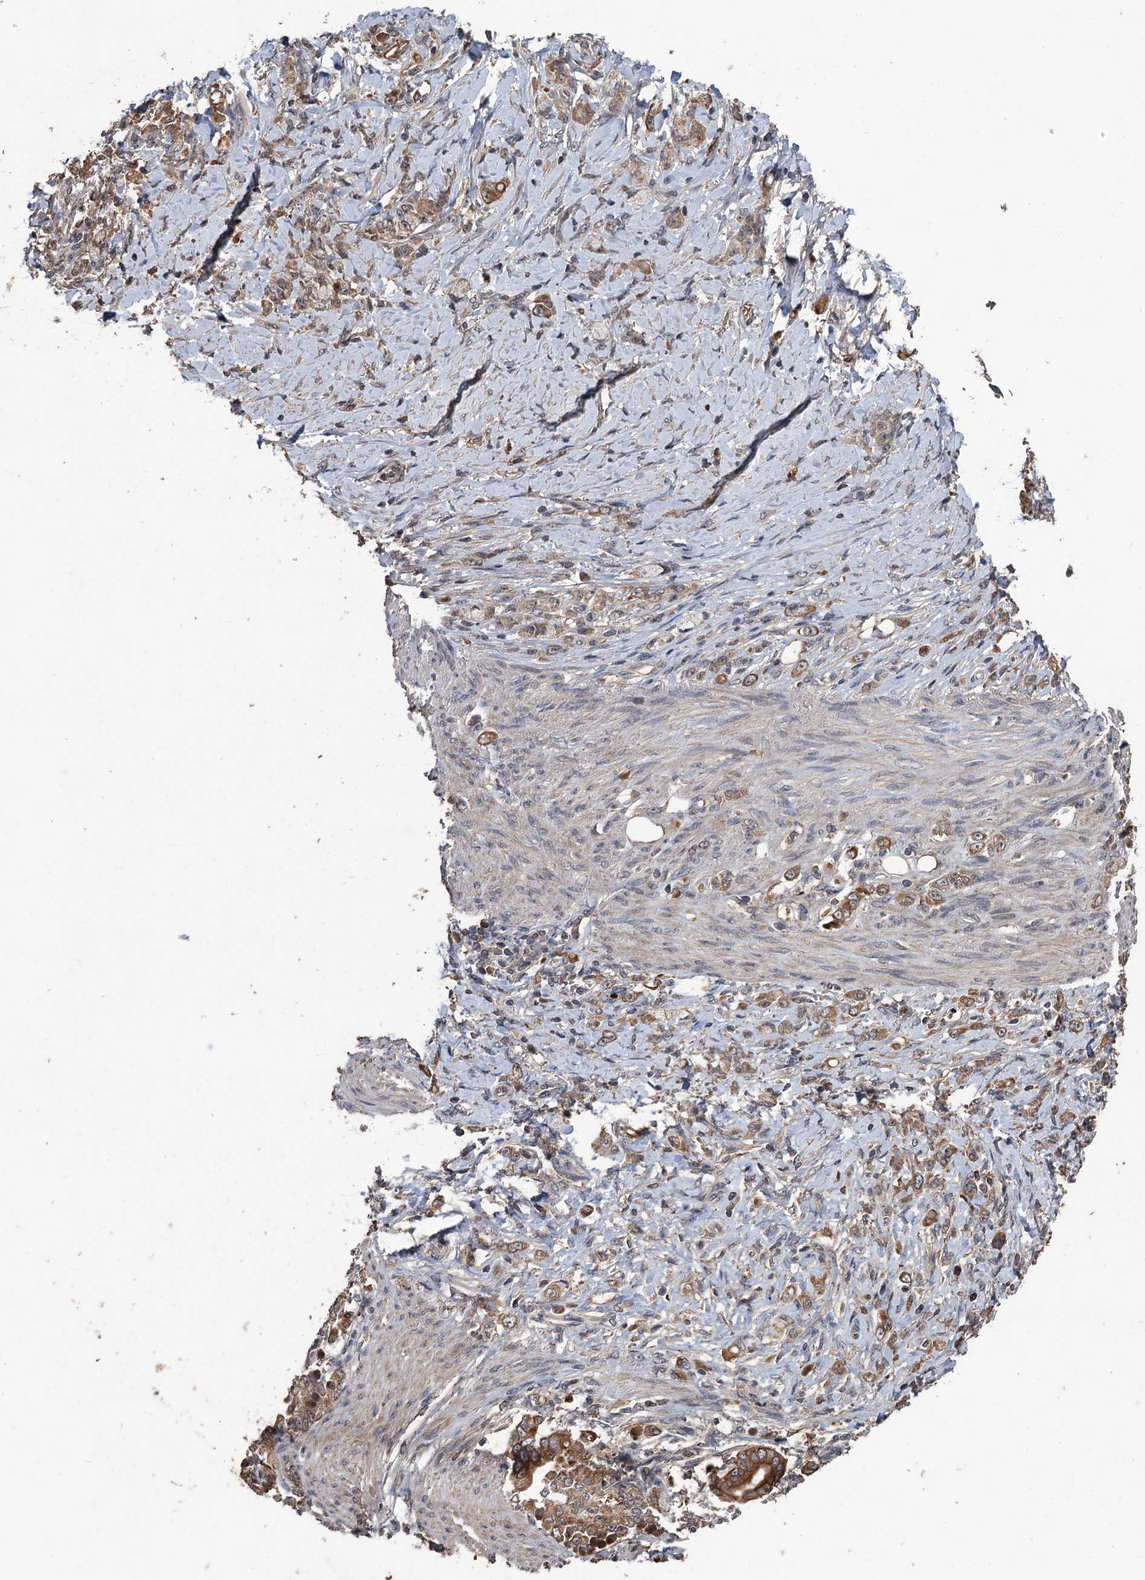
{"staining": {"intensity": "moderate", "quantity": ">75%", "location": "cytoplasmic/membranous"}, "tissue": "stomach cancer", "cell_type": "Tumor cells", "image_type": "cancer", "snomed": [{"axis": "morphology", "description": "Adenocarcinoma, NOS"}, {"axis": "topography", "description": "Stomach"}], "caption": "Protein expression by immunohistochemistry (IHC) exhibits moderate cytoplasmic/membranous staining in approximately >75% of tumor cells in stomach cancer (adenocarcinoma). (Stains: DAB in brown, nuclei in blue, Microscopy: brightfield microscopy at high magnification).", "gene": "ZNF438", "patient": {"sex": "female", "age": 79}}